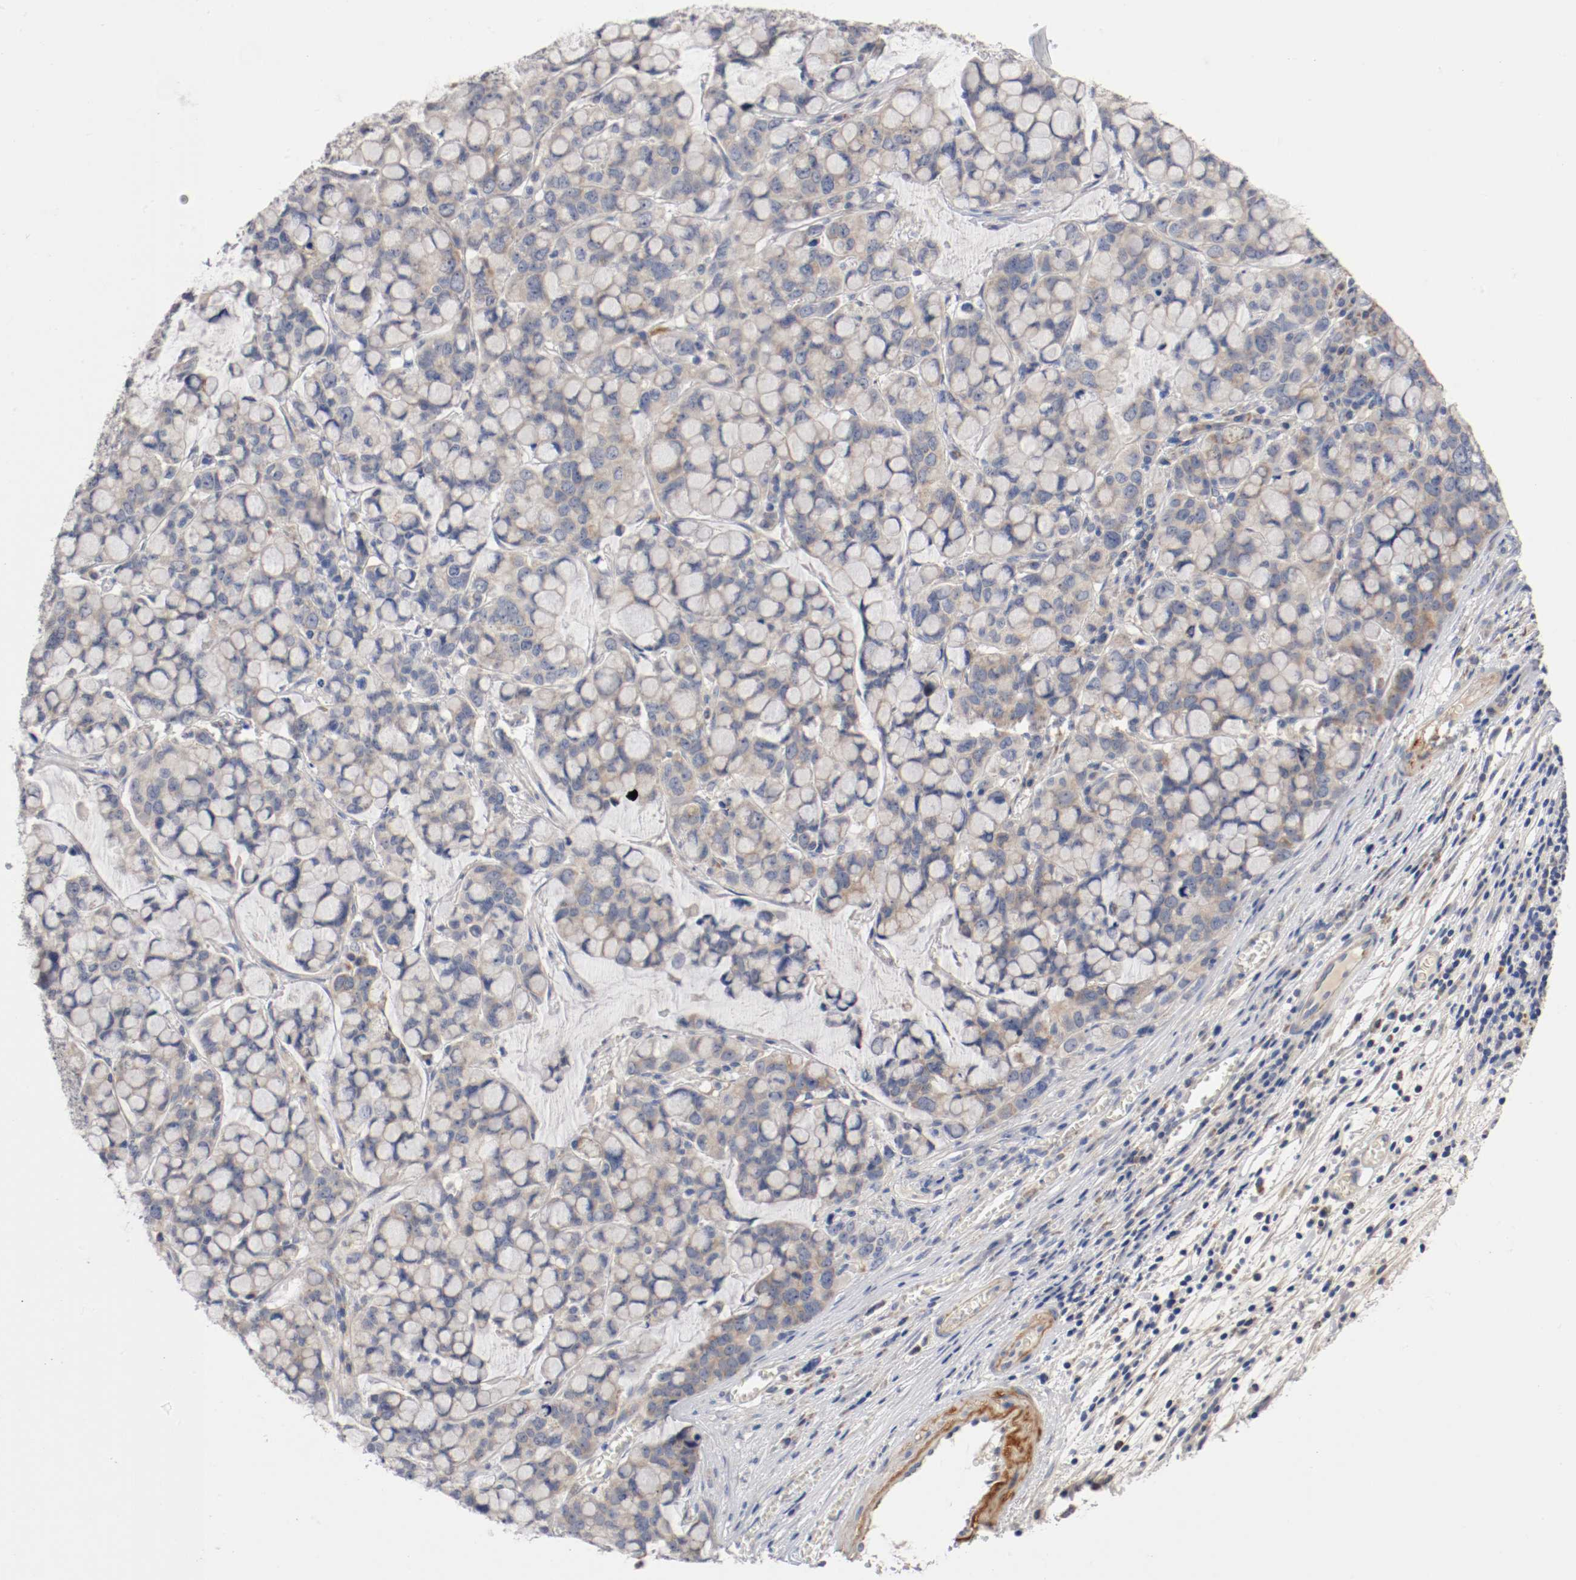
{"staining": {"intensity": "weak", "quantity": "25%-75%", "location": "cytoplasmic/membranous"}, "tissue": "stomach cancer", "cell_type": "Tumor cells", "image_type": "cancer", "snomed": [{"axis": "morphology", "description": "Adenocarcinoma, NOS"}, {"axis": "topography", "description": "Stomach, lower"}], "caption": "Human adenocarcinoma (stomach) stained for a protein (brown) displays weak cytoplasmic/membranous positive positivity in about 25%-75% of tumor cells.", "gene": "PCSK6", "patient": {"sex": "male", "age": 84}}